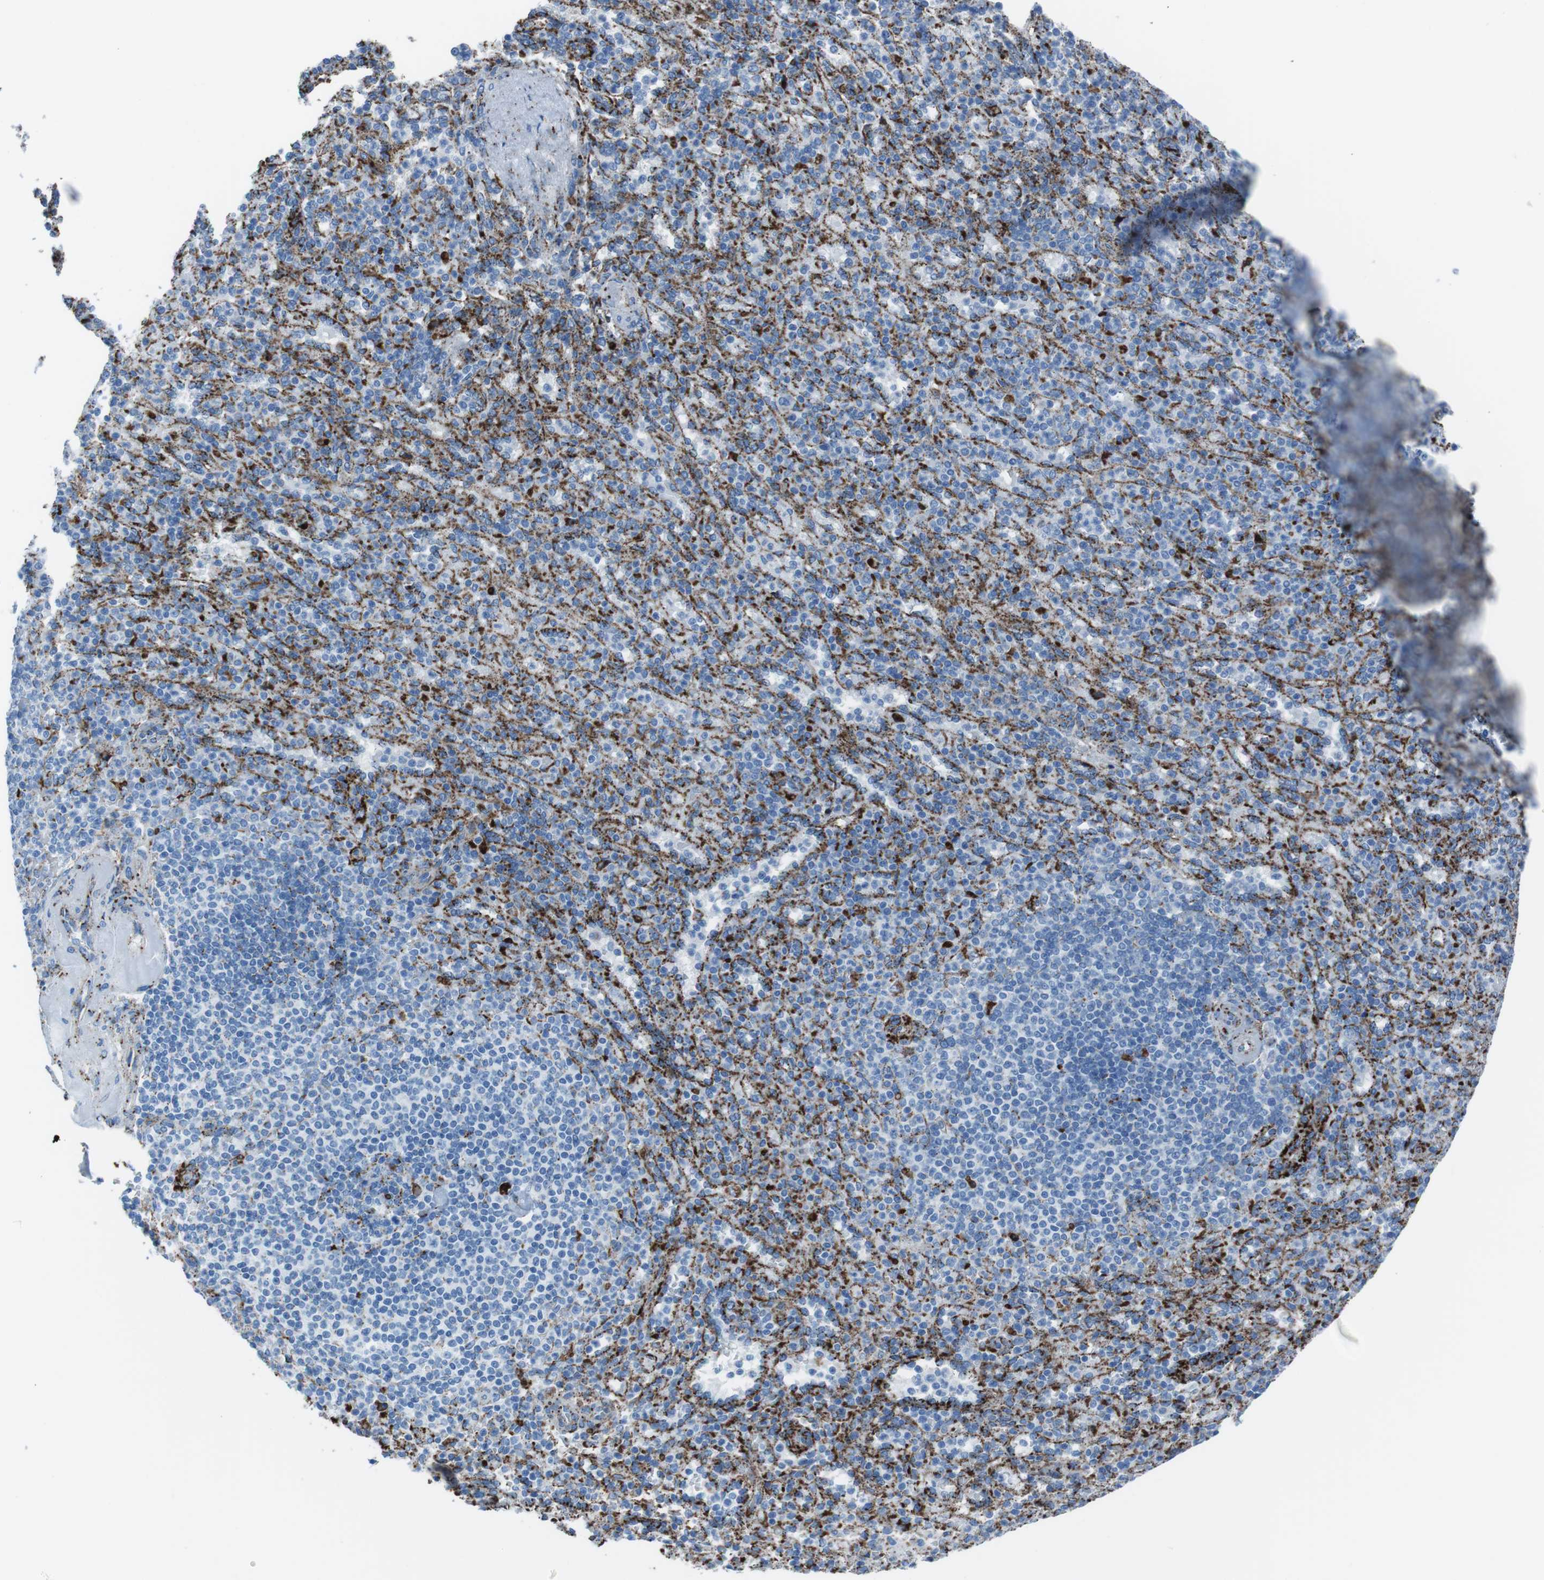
{"staining": {"intensity": "strong", "quantity": "25%-75%", "location": "cytoplasmic/membranous"}, "tissue": "spleen", "cell_type": "Cells in red pulp", "image_type": "normal", "snomed": [{"axis": "morphology", "description": "Normal tissue, NOS"}, {"axis": "topography", "description": "Spleen"}], "caption": "Immunohistochemistry (IHC) of unremarkable human spleen displays high levels of strong cytoplasmic/membranous positivity in about 25%-75% of cells in red pulp.", "gene": "SCARB2", "patient": {"sex": "female", "age": 74}}